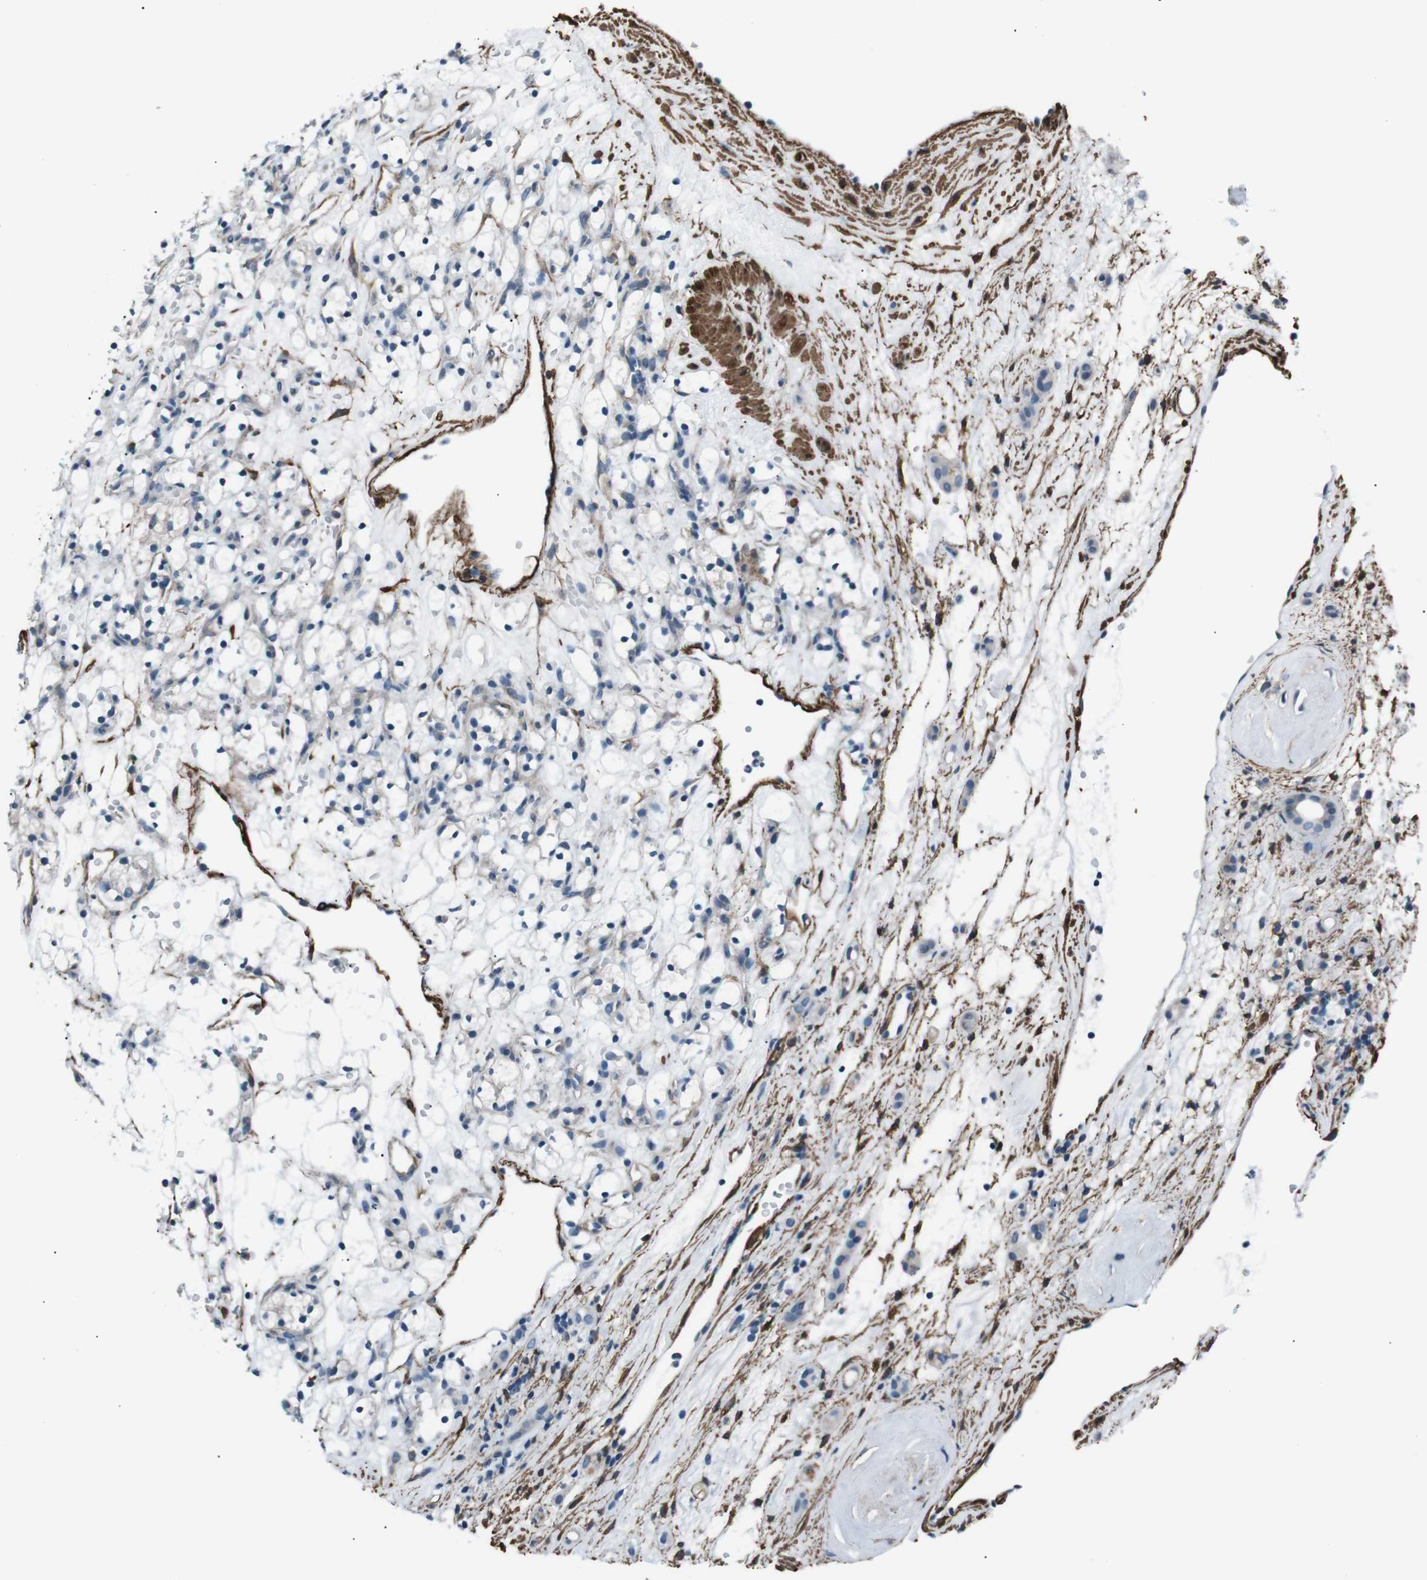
{"staining": {"intensity": "negative", "quantity": "none", "location": "none"}, "tissue": "renal cancer", "cell_type": "Tumor cells", "image_type": "cancer", "snomed": [{"axis": "morphology", "description": "Adenocarcinoma, NOS"}, {"axis": "topography", "description": "Kidney"}], "caption": "This is an IHC histopathology image of renal adenocarcinoma. There is no expression in tumor cells.", "gene": "PDLIM5", "patient": {"sex": "female", "age": 60}}